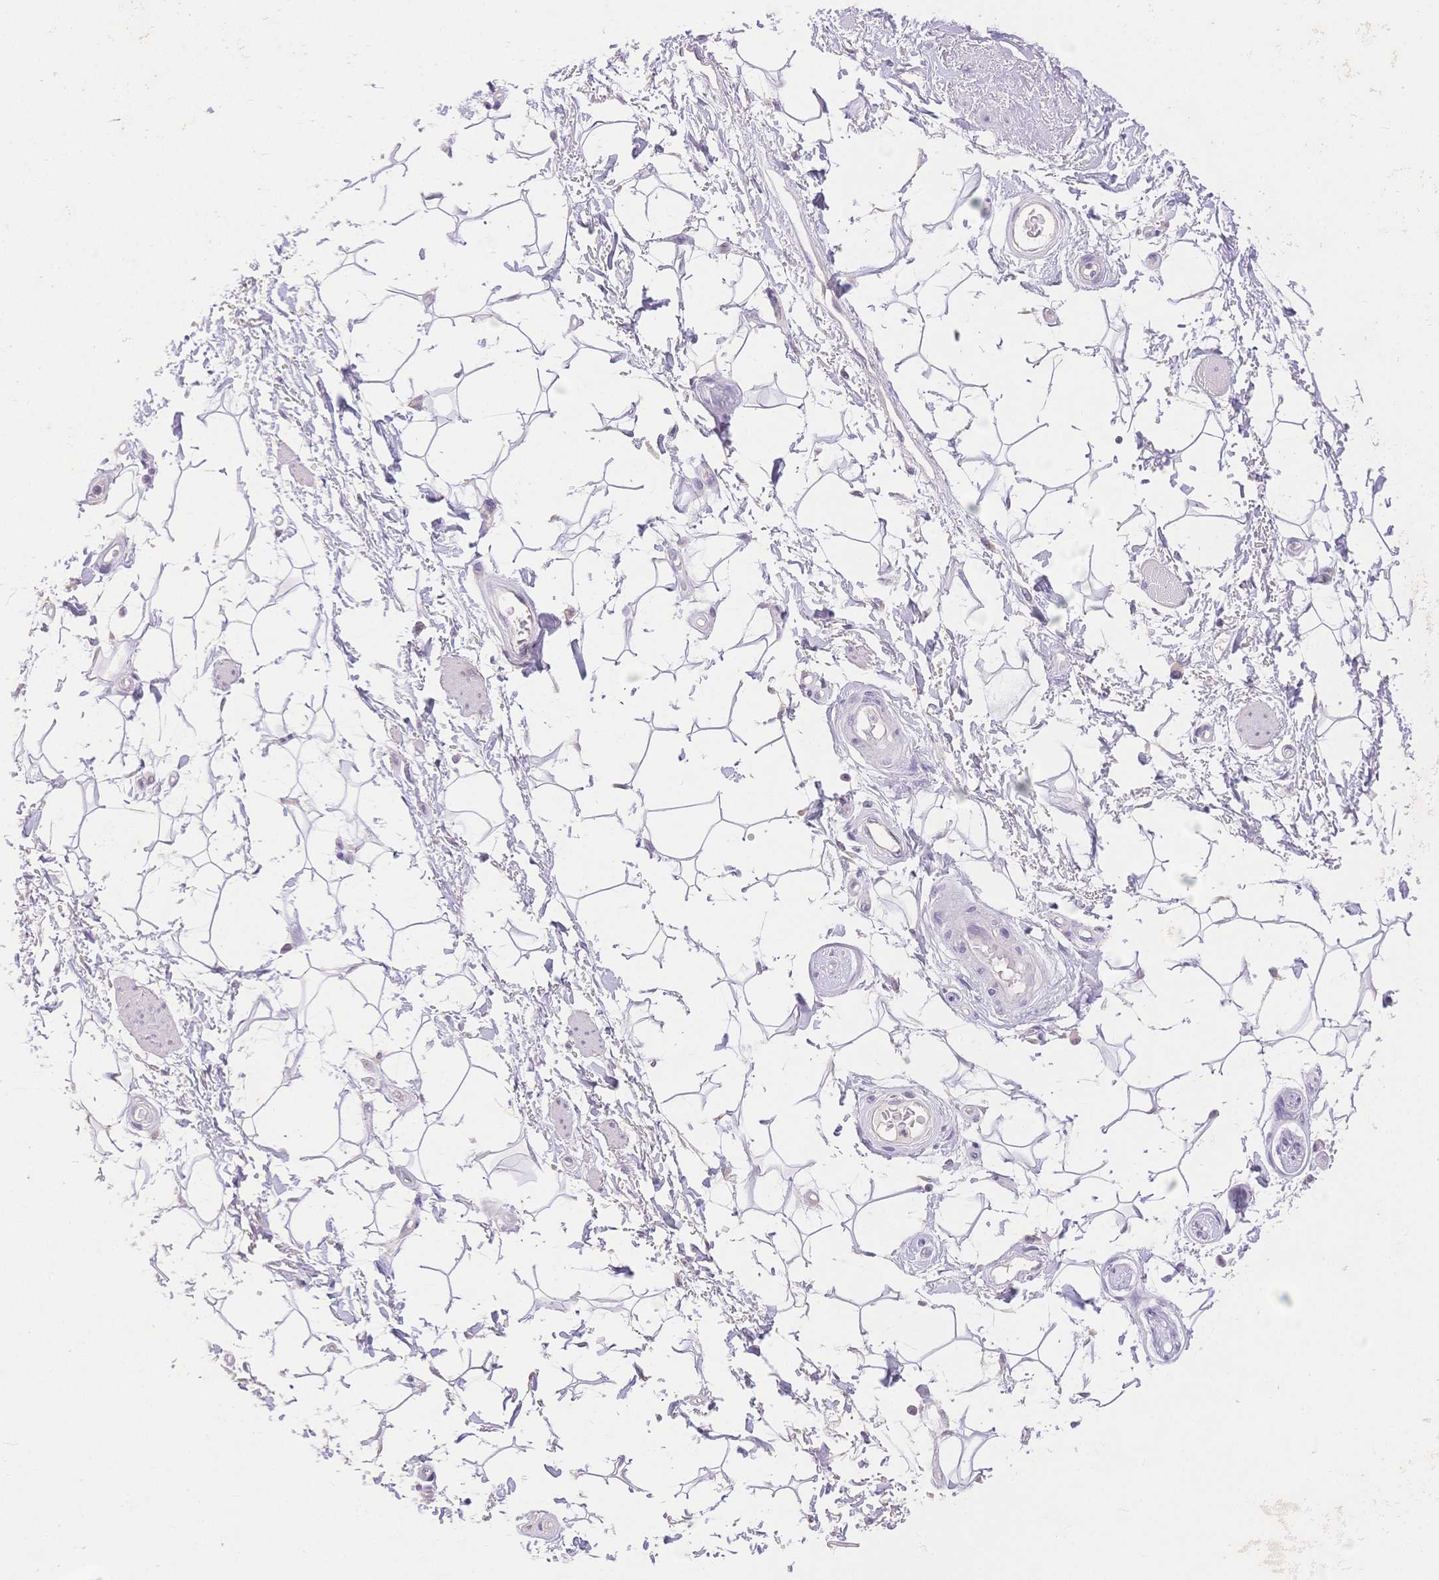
{"staining": {"intensity": "negative", "quantity": "none", "location": "none"}, "tissue": "adipose tissue", "cell_type": "Adipocytes", "image_type": "normal", "snomed": [{"axis": "morphology", "description": "Normal tissue, NOS"}, {"axis": "topography", "description": "Anal"}, {"axis": "topography", "description": "Peripheral nerve tissue"}], "caption": "High power microscopy photomicrograph of an immunohistochemistry micrograph of normal adipose tissue, revealing no significant positivity in adipocytes.", "gene": "SUV39H2", "patient": {"sex": "male", "age": 51}}